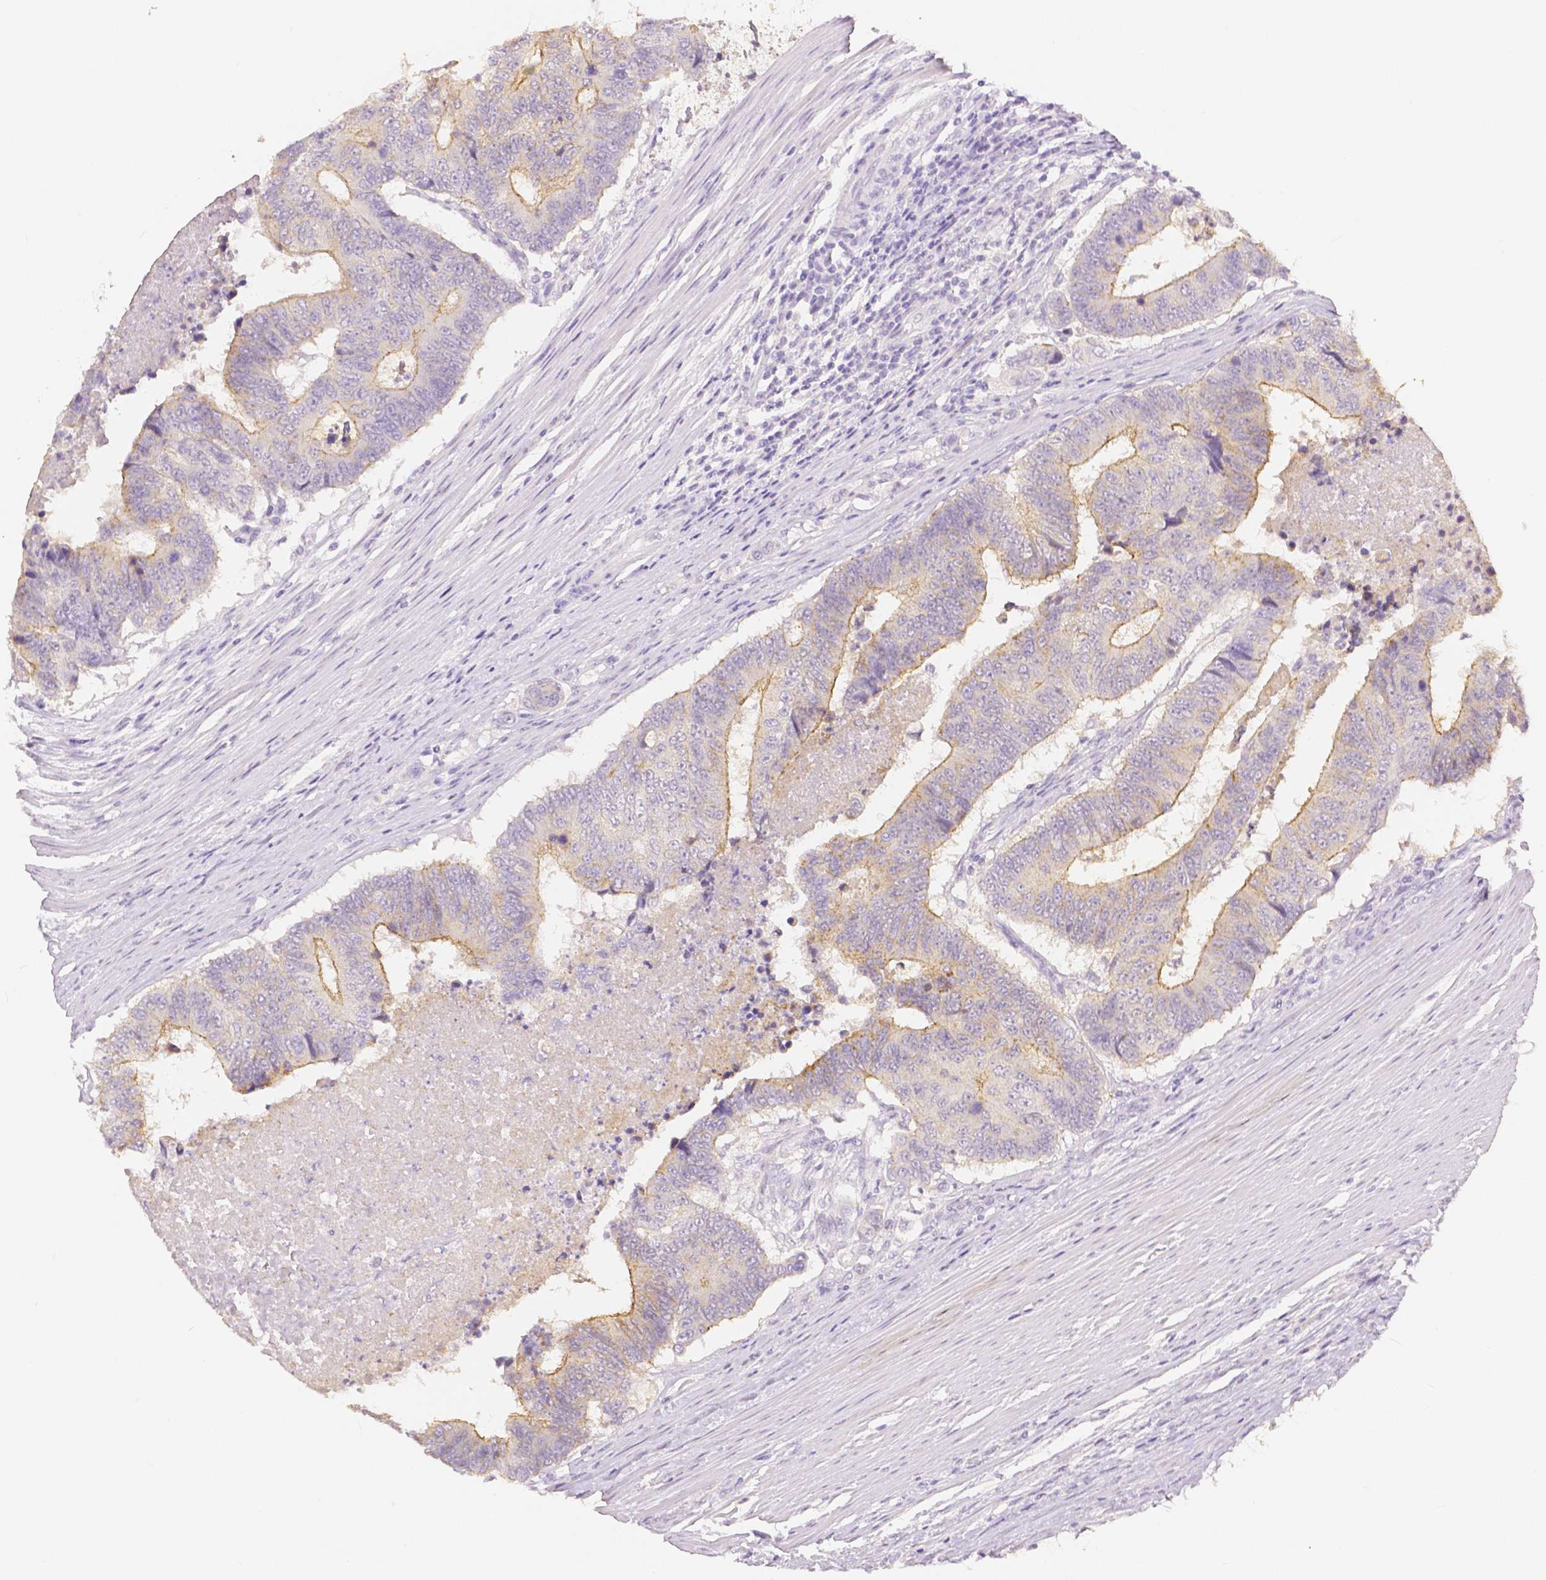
{"staining": {"intensity": "moderate", "quantity": ">75%", "location": "cytoplasmic/membranous"}, "tissue": "colorectal cancer", "cell_type": "Tumor cells", "image_type": "cancer", "snomed": [{"axis": "morphology", "description": "Adenocarcinoma, NOS"}, {"axis": "topography", "description": "Colon"}], "caption": "This is an image of immunohistochemistry staining of colorectal adenocarcinoma, which shows moderate staining in the cytoplasmic/membranous of tumor cells.", "gene": "OCLN", "patient": {"sex": "female", "age": 48}}